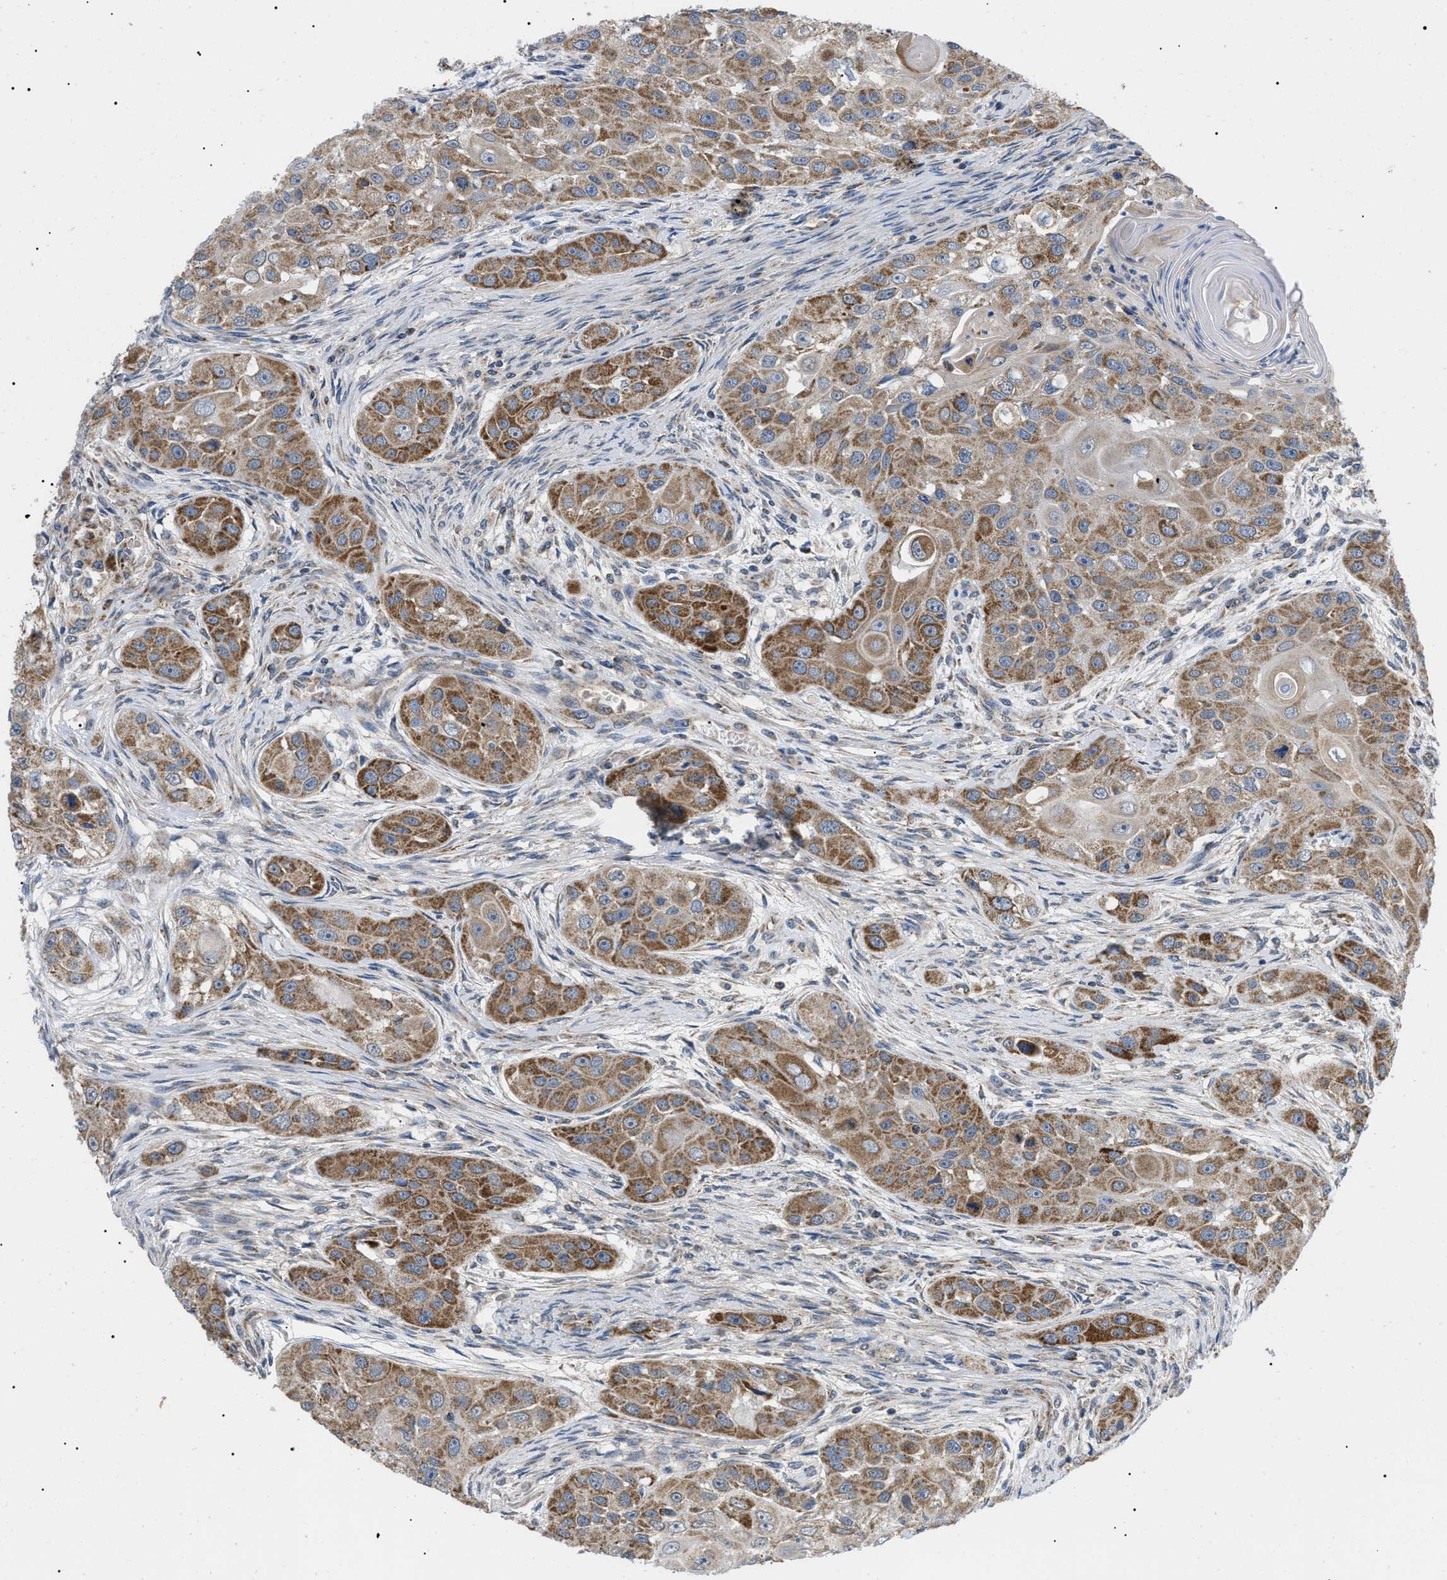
{"staining": {"intensity": "moderate", "quantity": ">75%", "location": "cytoplasmic/membranous"}, "tissue": "head and neck cancer", "cell_type": "Tumor cells", "image_type": "cancer", "snomed": [{"axis": "morphology", "description": "Normal tissue, NOS"}, {"axis": "morphology", "description": "Squamous cell carcinoma, NOS"}, {"axis": "topography", "description": "Skeletal muscle"}, {"axis": "topography", "description": "Head-Neck"}], "caption": "Head and neck cancer (squamous cell carcinoma) stained with immunohistochemistry (IHC) reveals moderate cytoplasmic/membranous expression in about >75% of tumor cells.", "gene": "TOMM6", "patient": {"sex": "male", "age": 51}}